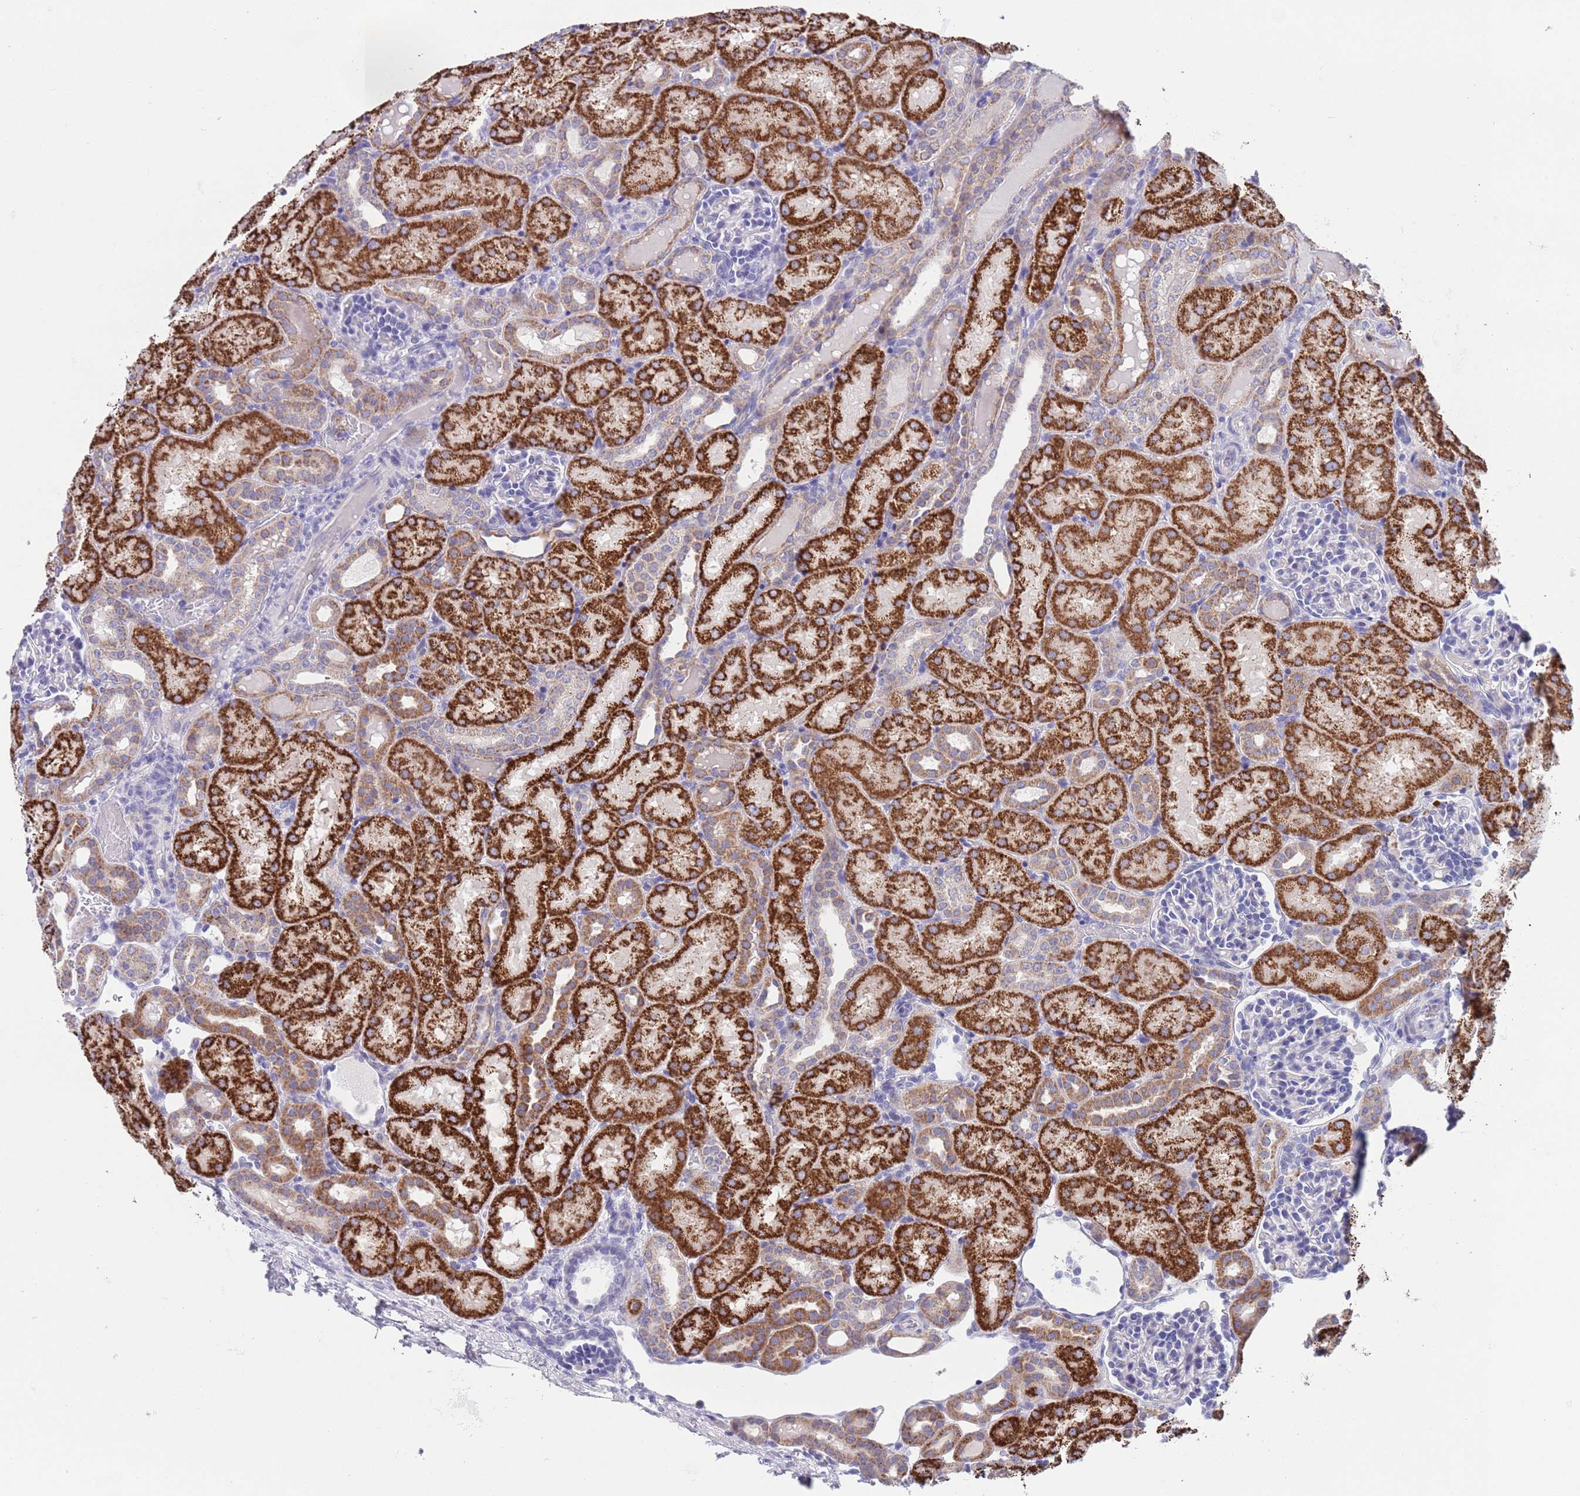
{"staining": {"intensity": "negative", "quantity": "none", "location": "none"}, "tissue": "kidney", "cell_type": "Cells in glomeruli", "image_type": "normal", "snomed": [{"axis": "morphology", "description": "Normal tissue, NOS"}, {"axis": "topography", "description": "Kidney"}], "caption": "Immunohistochemical staining of benign human kidney shows no significant staining in cells in glomeruli.", "gene": "SPIRE2", "patient": {"sex": "male", "age": 1}}